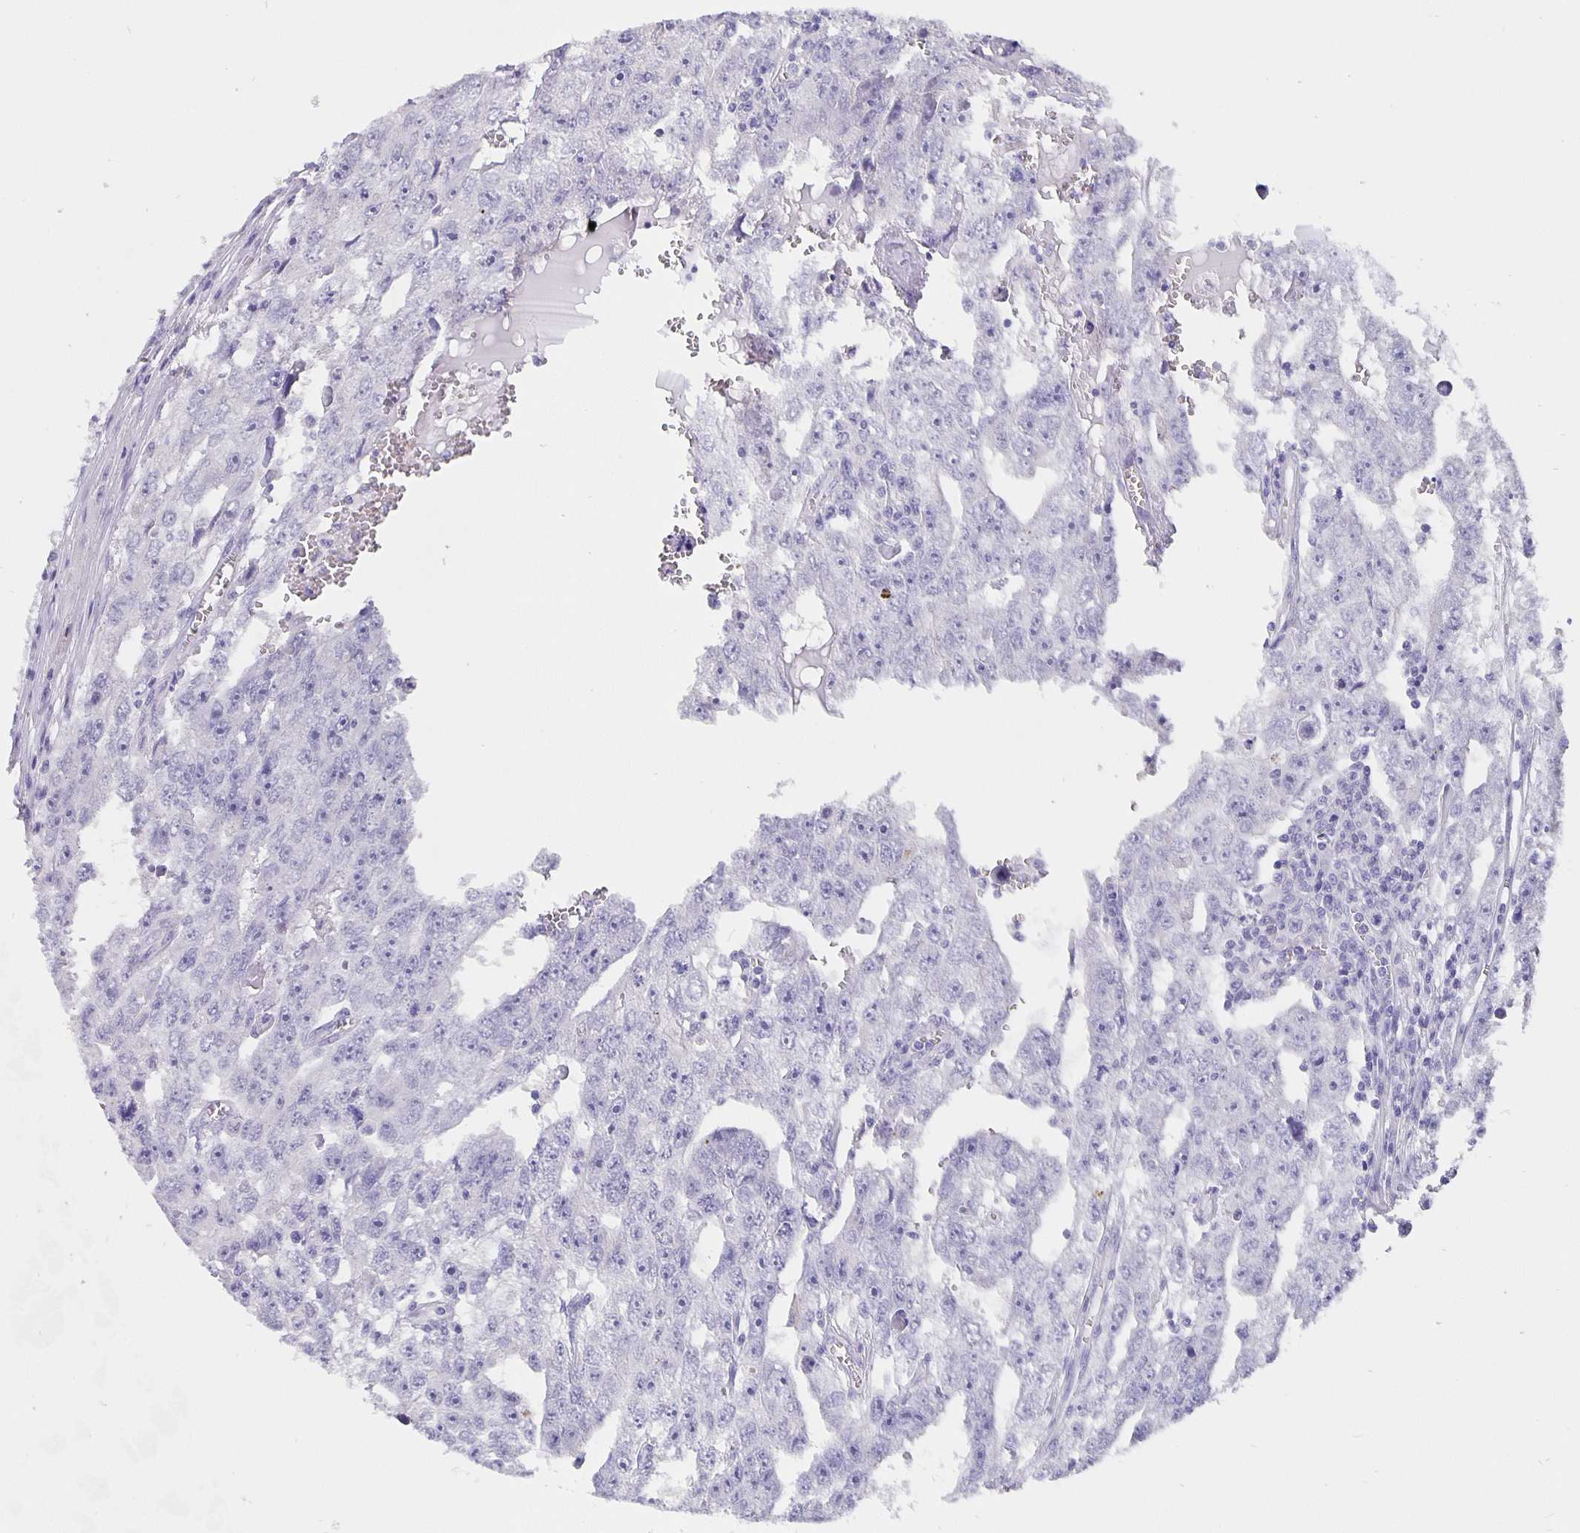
{"staining": {"intensity": "negative", "quantity": "none", "location": "none"}, "tissue": "testis cancer", "cell_type": "Tumor cells", "image_type": "cancer", "snomed": [{"axis": "morphology", "description": "Carcinoma, Embryonal, NOS"}, {"axis": "topography", "description": "Testis"}], "caption": "Immunohistochemistry histopathology image of human testis embryonal carcinoma stained for a protein (brown), which exhibits no positivity in tumor cells.", "gene": "CFAP74", "patient": {"sex": "male", "age": 20}}